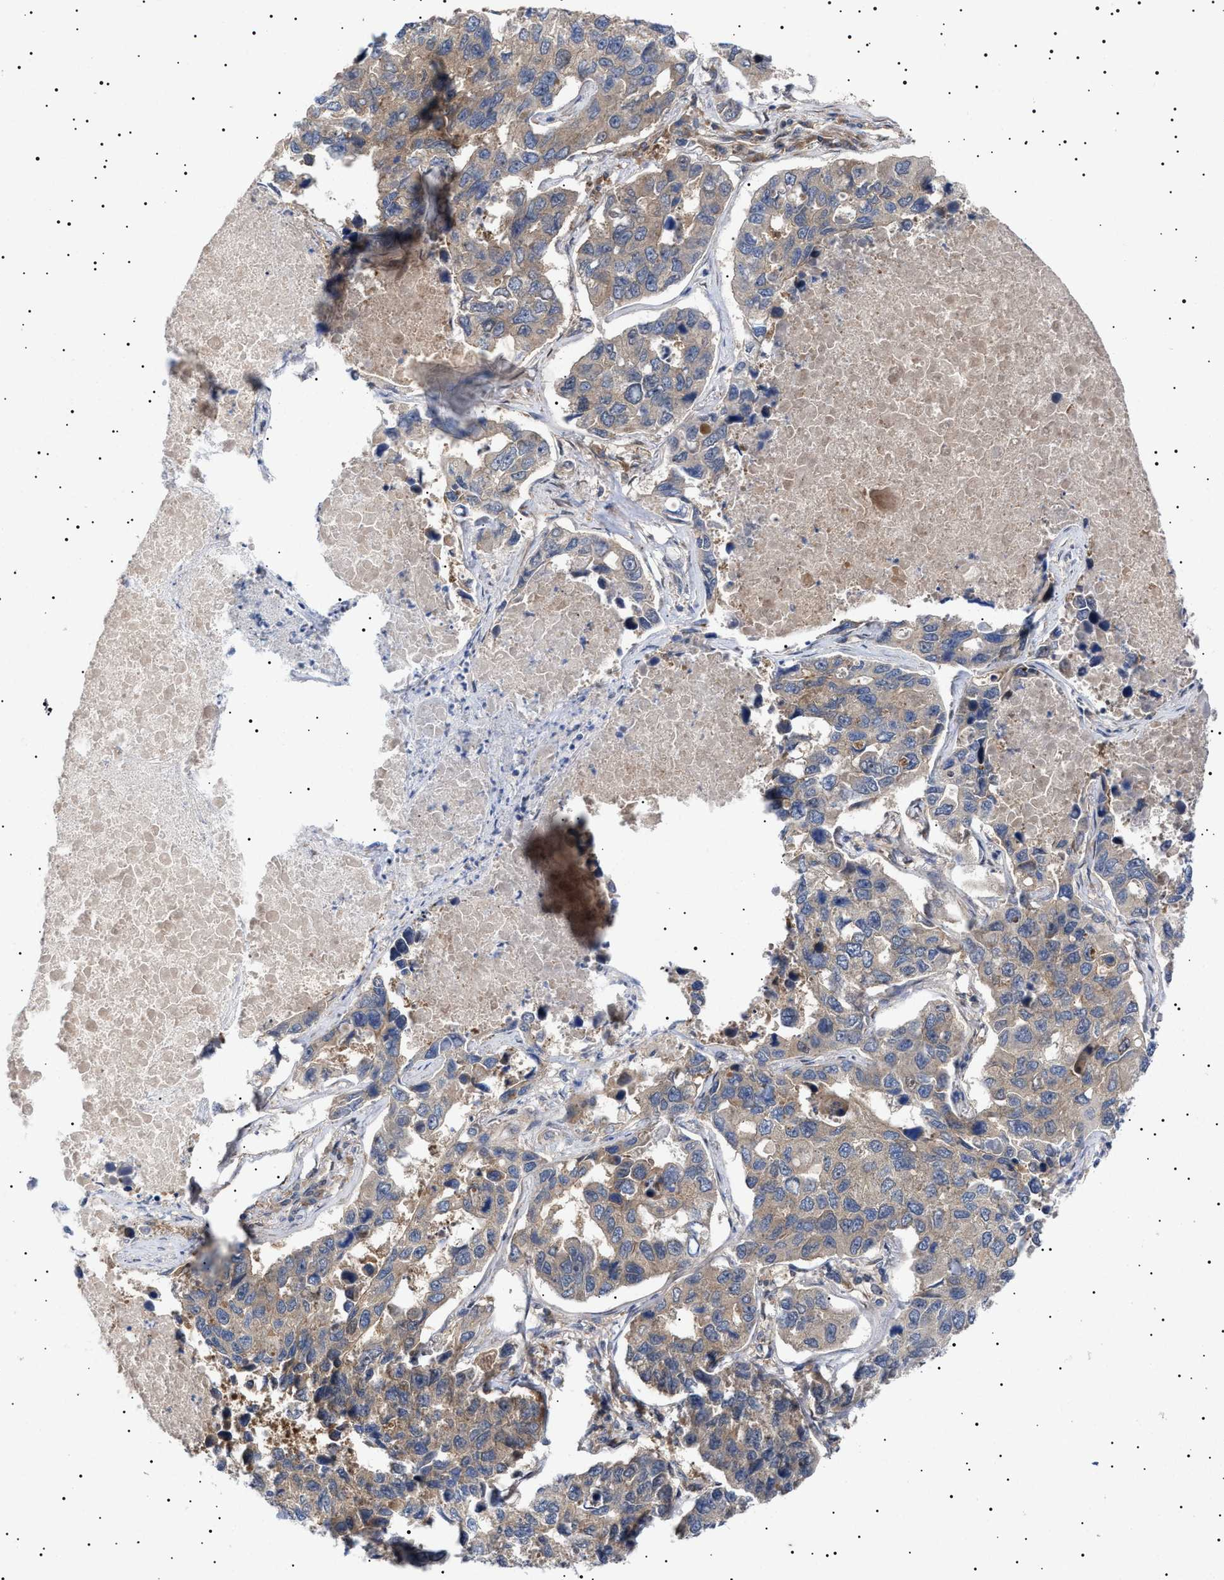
{"staining": {"intensity": "weak", "quantity": ">75%", "location": "cytoplasmic/membranous"}, "tissue": "lung cancer", "cell_type": "Tumor cells", "image_type": "cancer", "snomed": [{"axis": "morphology", "description": "Adenocarcinoma, NOS"}, {"axis": "topography", "description": "Lung"}], "caption": "Immunohistochemical staining of human adenocarcinoma (lung) shows low levels of weak cytoplasmic/membranous expression in approximately >75% of tumor cells.", "gene": "NPLOC4", "patient": {"sex": "male", "age": 64}}